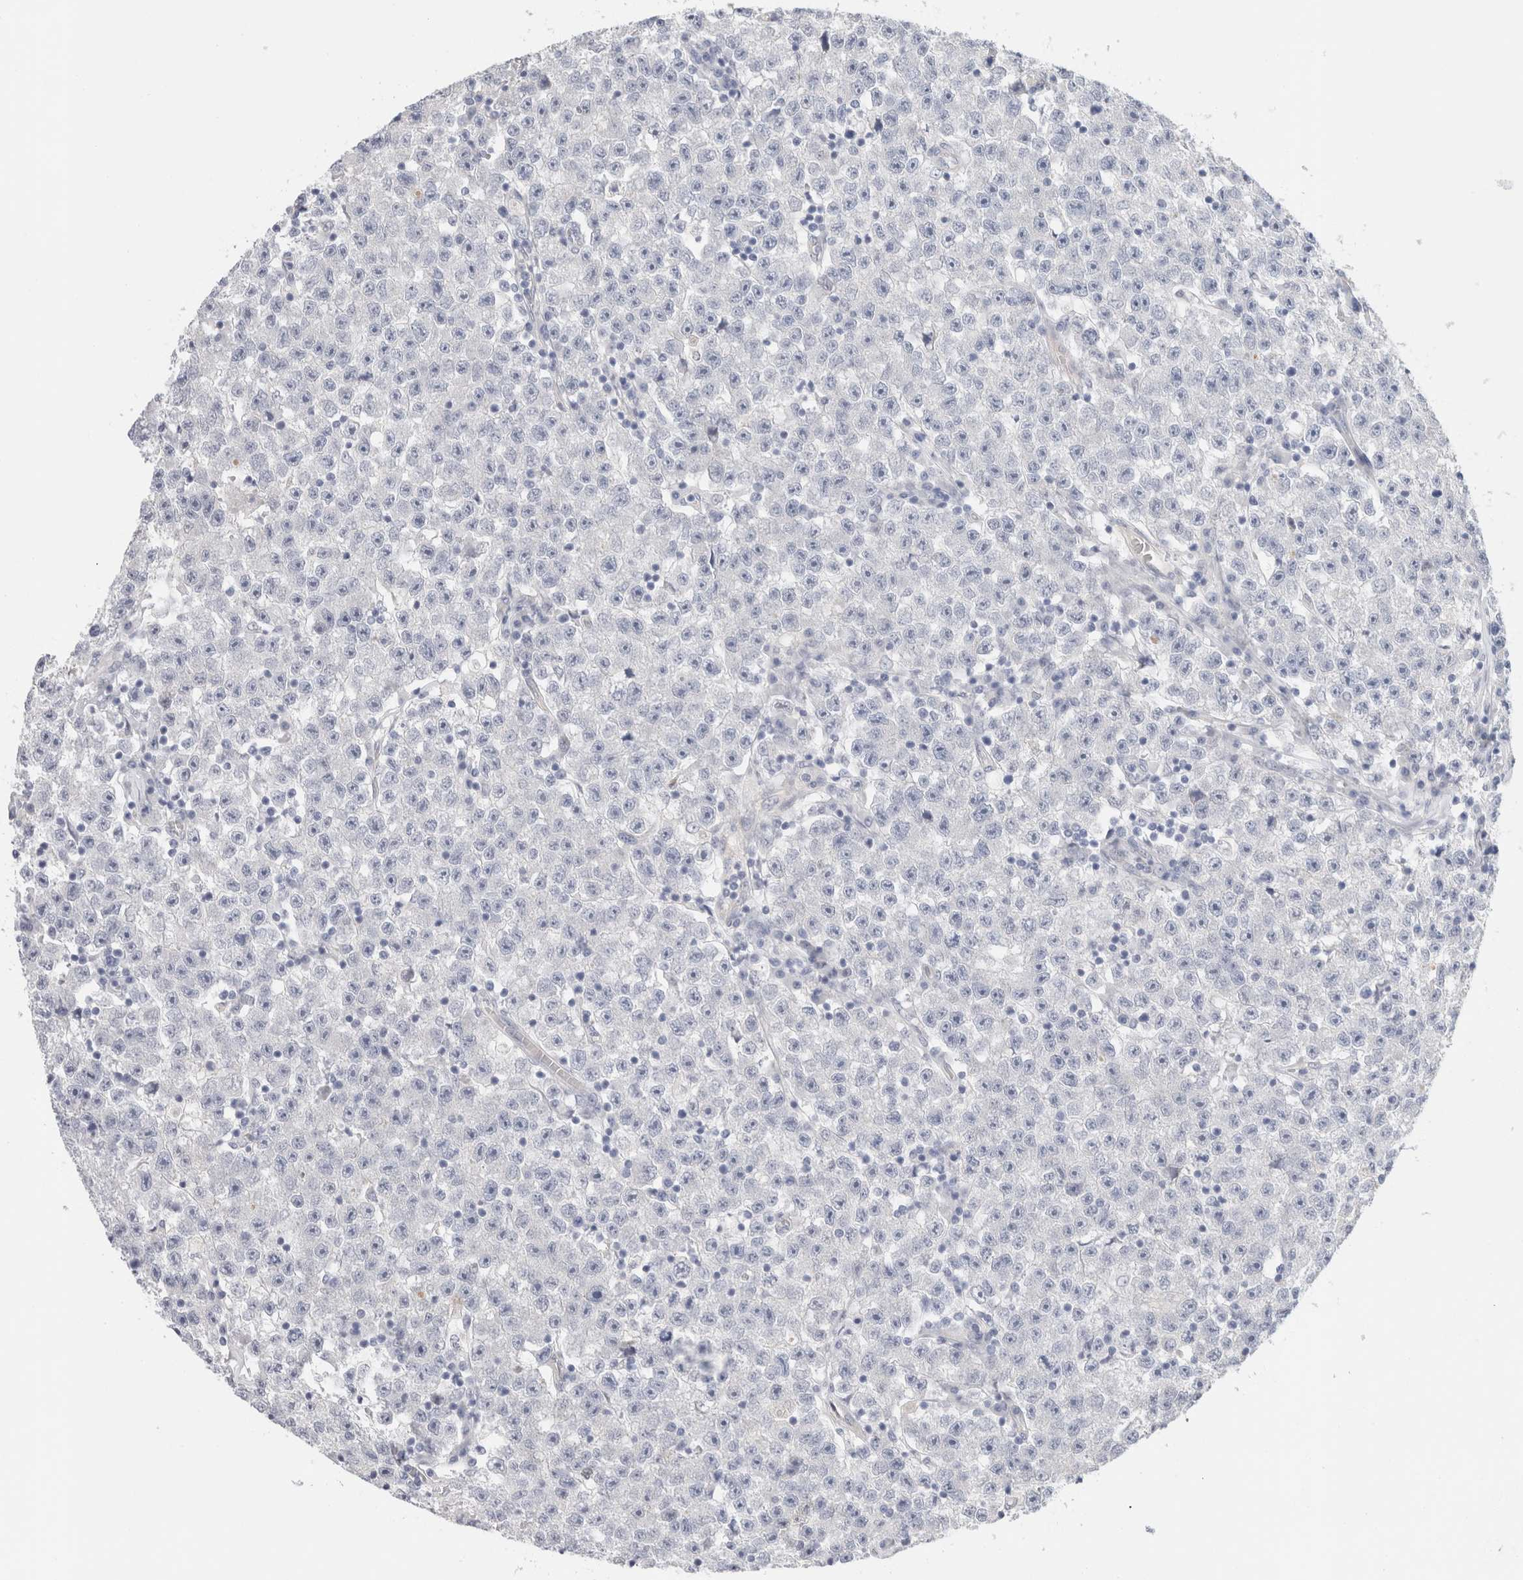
{"staining": {"intensity": "negative", "quantity": "none", "location": "none"}, "tissue": "testis cancer", "cell_type": "Tumor cells", "image_type": "cancer", "snomed": [{"axis": "morphology", "description": "Seminoma, NOS"}, {"axis": "topography", "description": "Testis"}], "caption": "Photomicrograph shows no significant protein expression in tumor cells of testis seminoma. Brightfield microscopy of immunohistochemistry stained with DAB (3,3'-diaminobenzidine) (brown) and hematoxylin (blue), captured at high magnification.", "gene": "RTN4", "patient": {"sex": "male", "age": 22}}